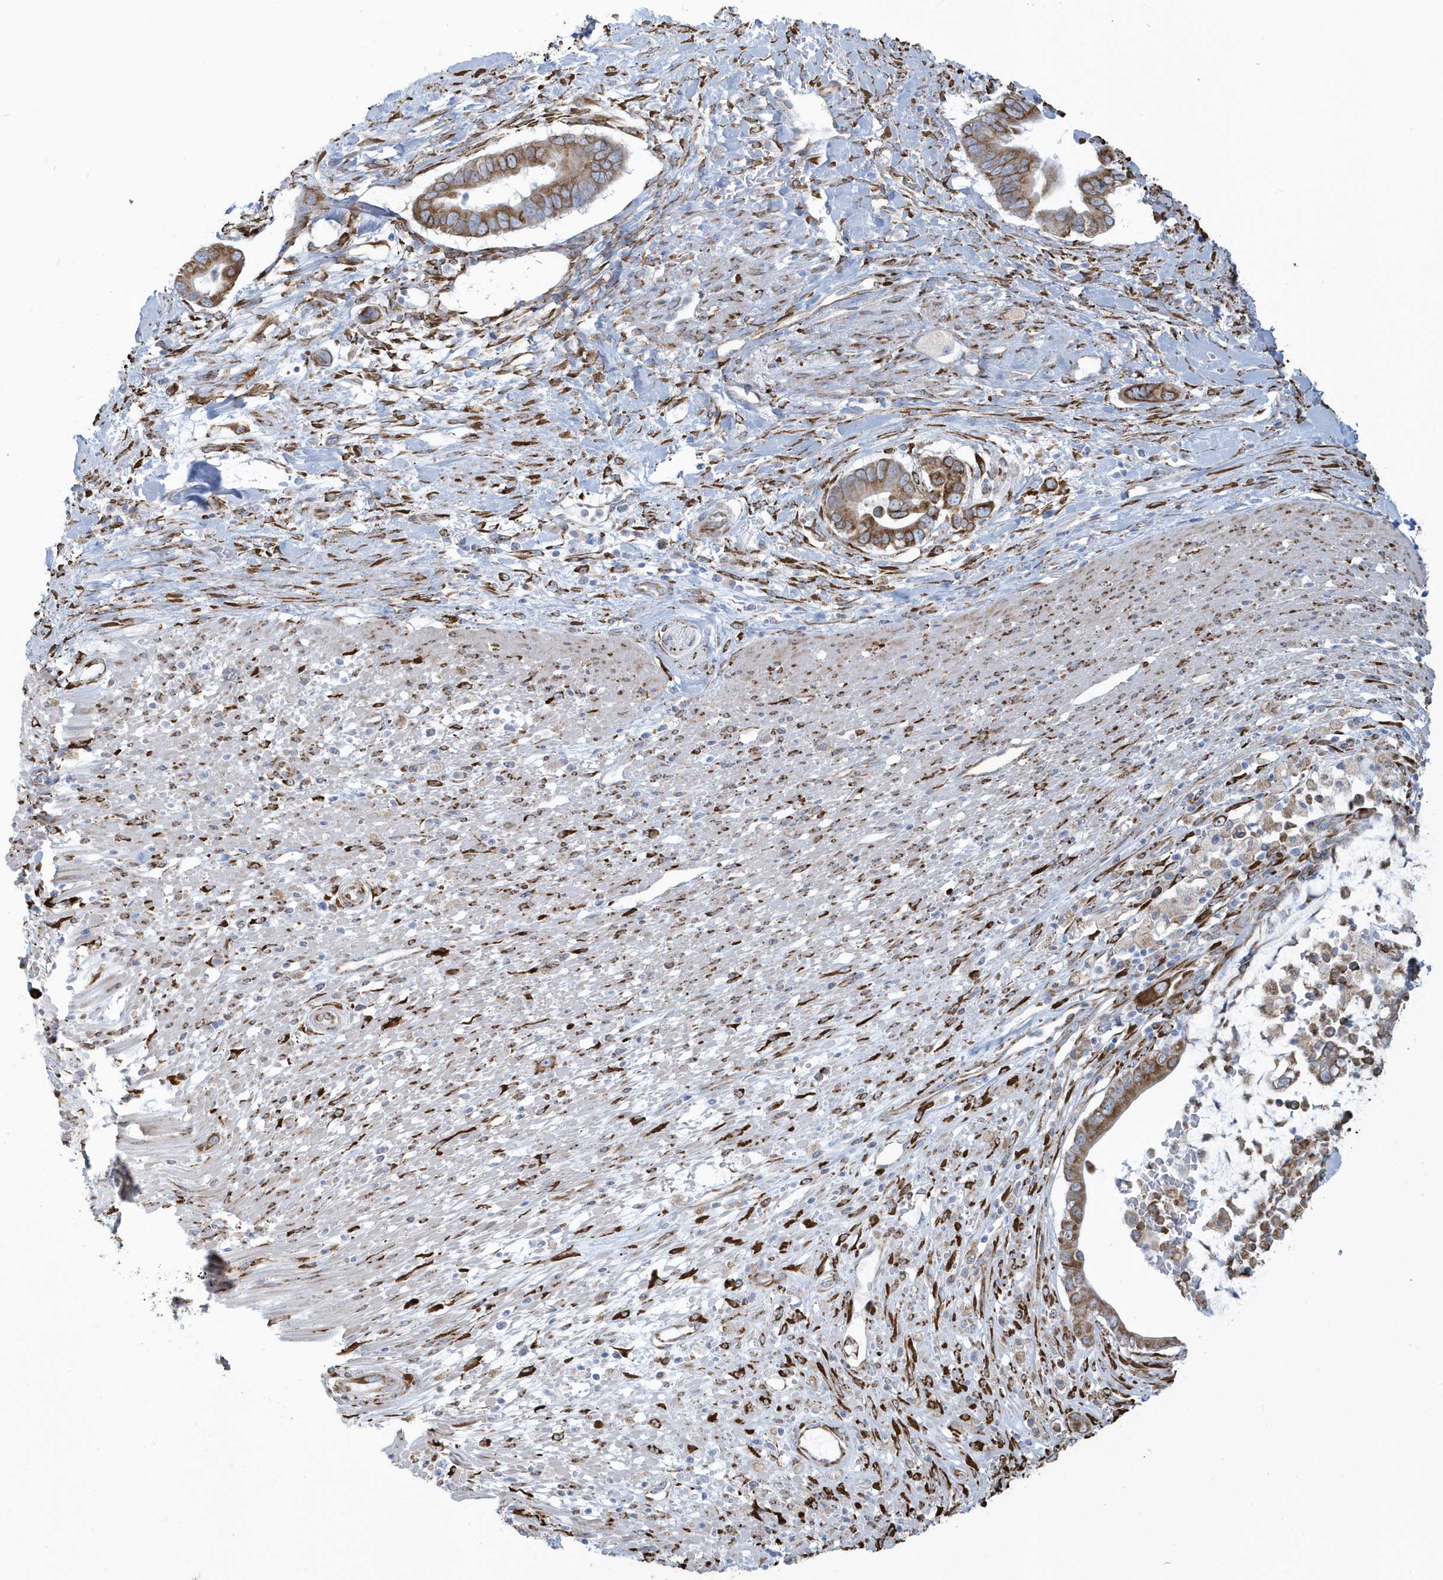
{"staining": {"intensity": "moderate", "quantity": ">75%", "location": "cytoplasmic/membranous"}, "tissue": "pancreatic cancer", "cell_type": "Tumor cells", "image_type": "cancer", "snomed": [{"axis": "morphology", "description": "Adenocarcinoma, NOS"}, {"axis": "topography", "description": "Pancreas"}], "caption": "Immunohistochemistry (IHC) of adenocarcinoma (pancreatic) shows medium levels of moderate cytoplasmic/membranous staining in about >75% of tumor cells.", "gene": "DCAF1", "patient": {"sex": "male", "age": 68}}